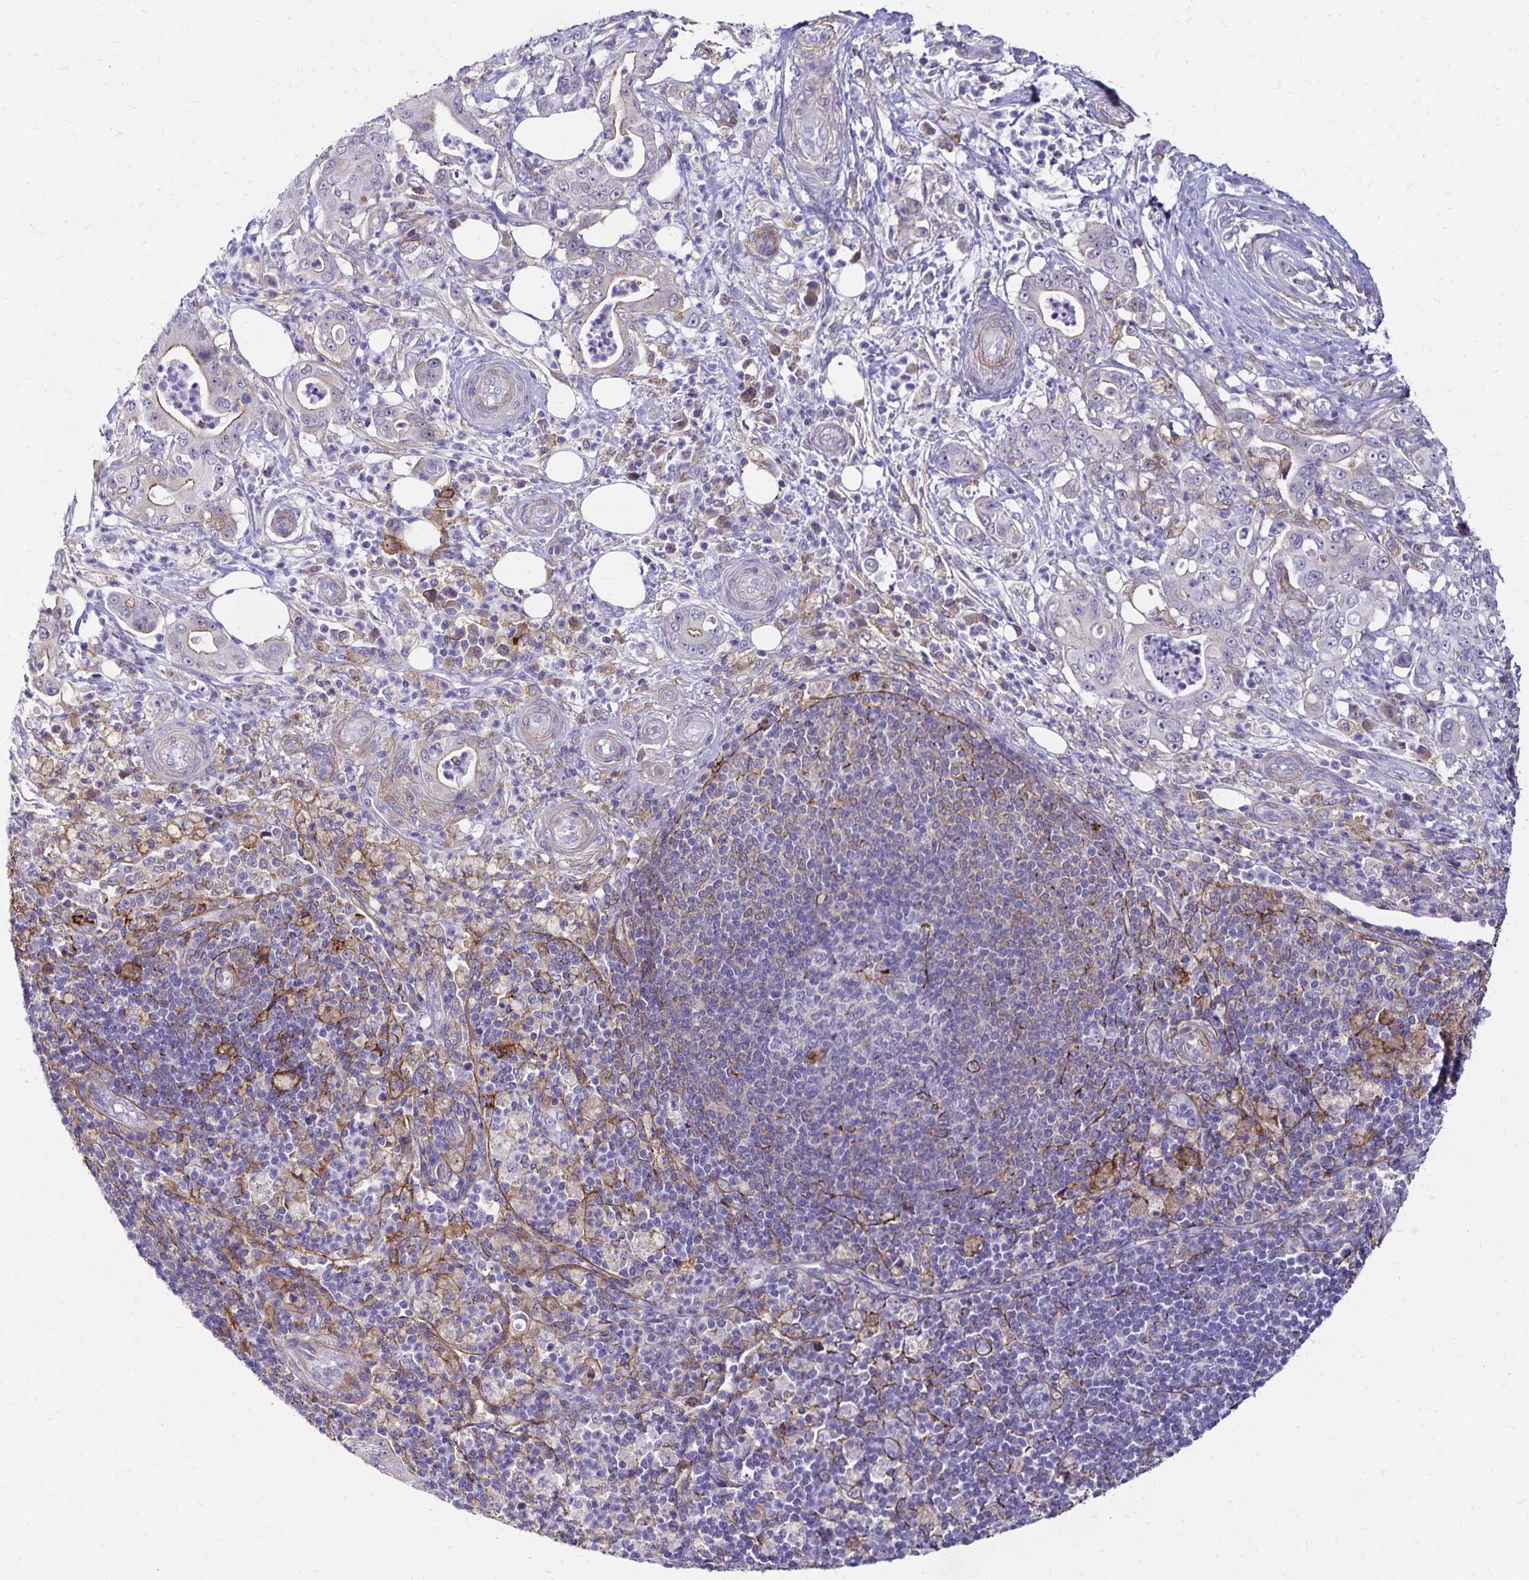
{"staining": {"intensity": "weak", "quantity": "<25%", "location": "cytoplasmic/membranous"}, "tissue": "pancreatic cancer", "cell_type": "Tumor cells", "image_type": "cancer", "snomed": [{"axis": "morphology", "description": "Adenocarcinoma, NOS"}, {"axis": "topography", "description": "Pancreas"}], "caption": "A histopathology image of pancreatic cancer (adenocarcinoma) stained for a protein reveals no brown staining in tumor cells.", "gene": "TNS3", "patient": {"sex": "male", "age": 71}}